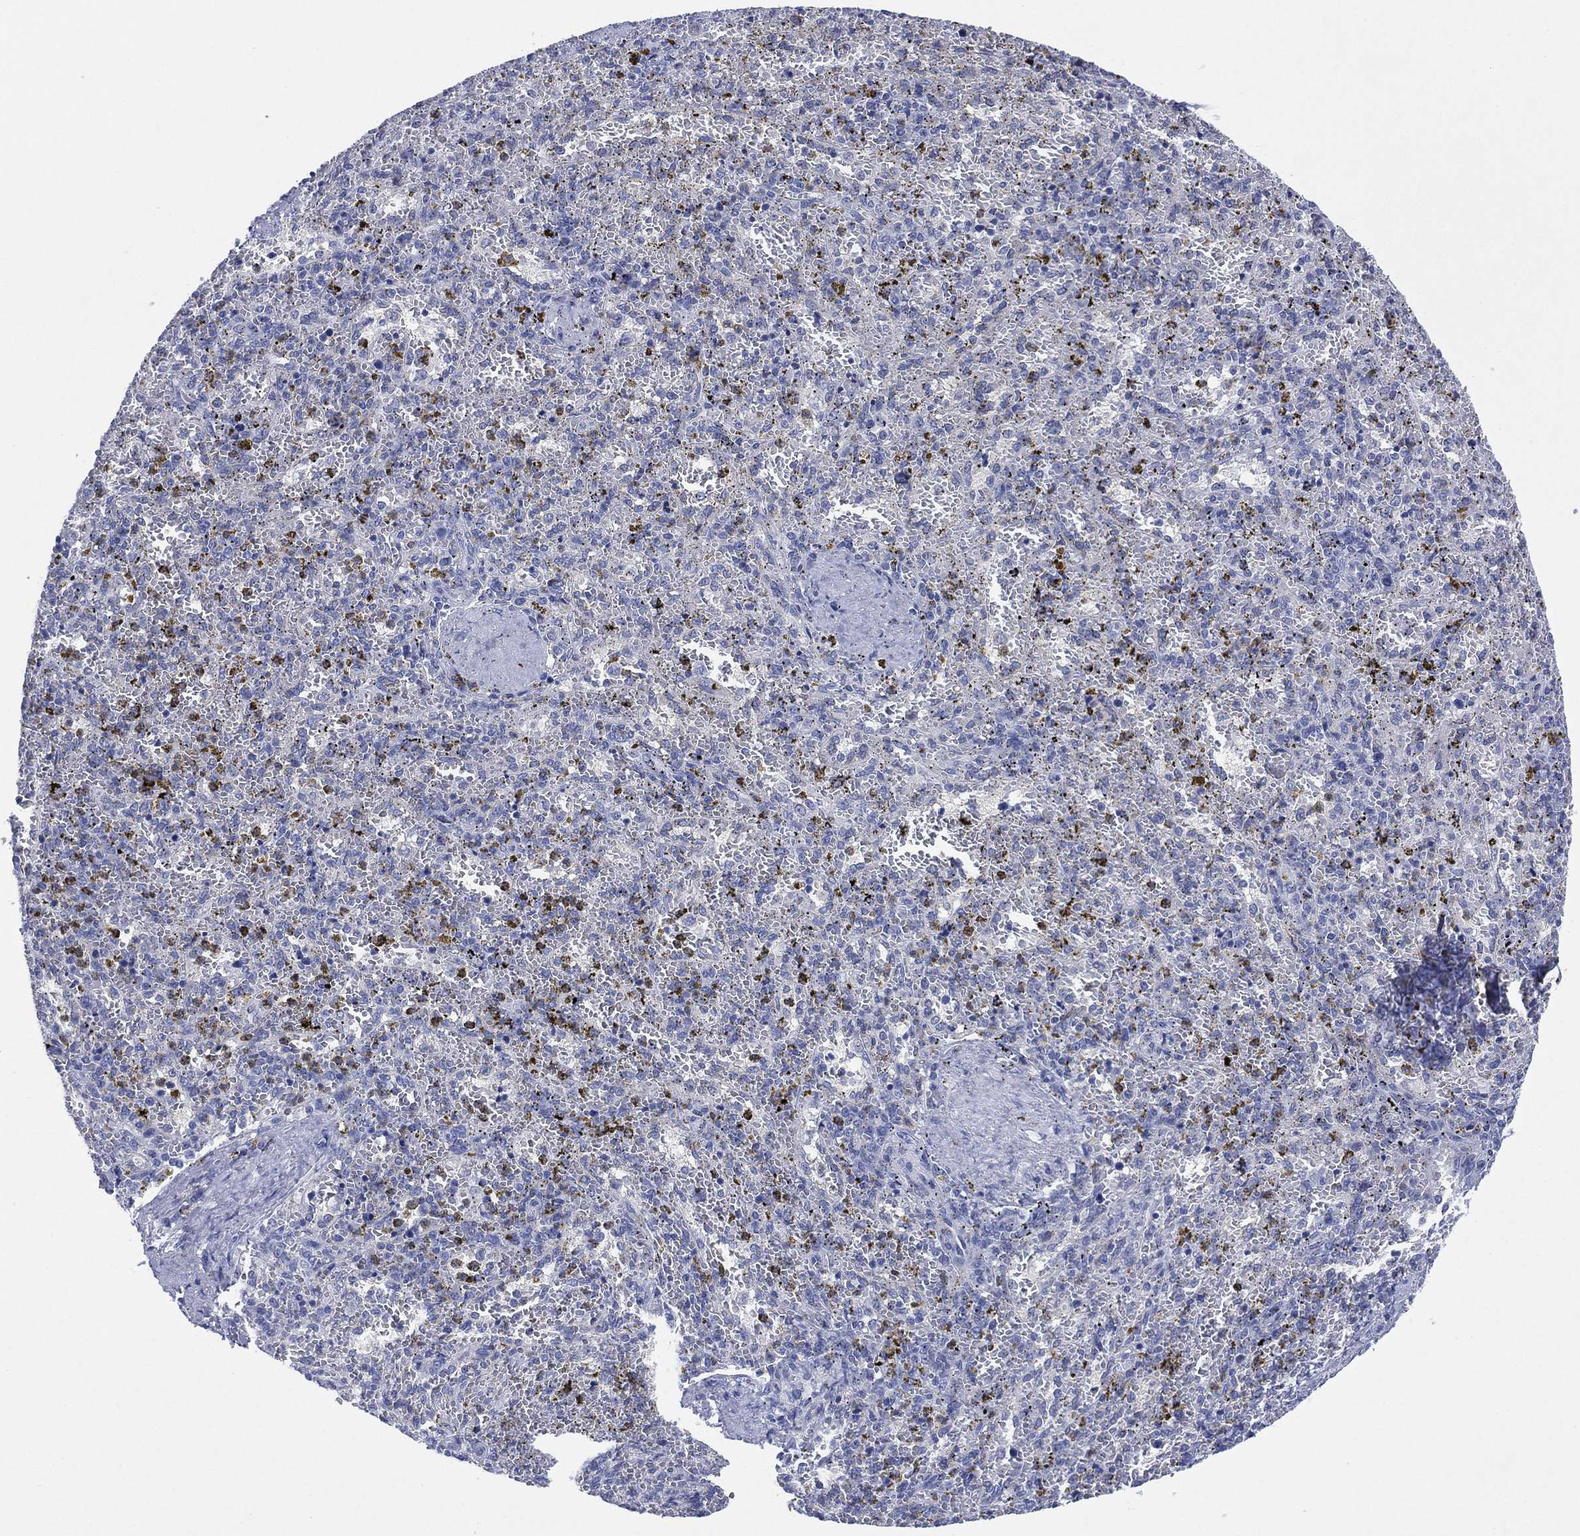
{"staining": {"intensity": "negative", "quantity": "none", "location": "none"}, "tissue": "spleen", "cell_type": "Cells in red pulp", "image_type": "normal", "snomed": [{"axis": "morphology", "description": "Normal tissue, NOS"}, {"axis": "topography", "description": "Spleen"}], "caption": "An IHC photomicrograph of normal spleen is shown. There is no staining in cells in red pulp of spleen.", "gene": "CHRNA3", "patient": {"sex": "female", "age": 50}}